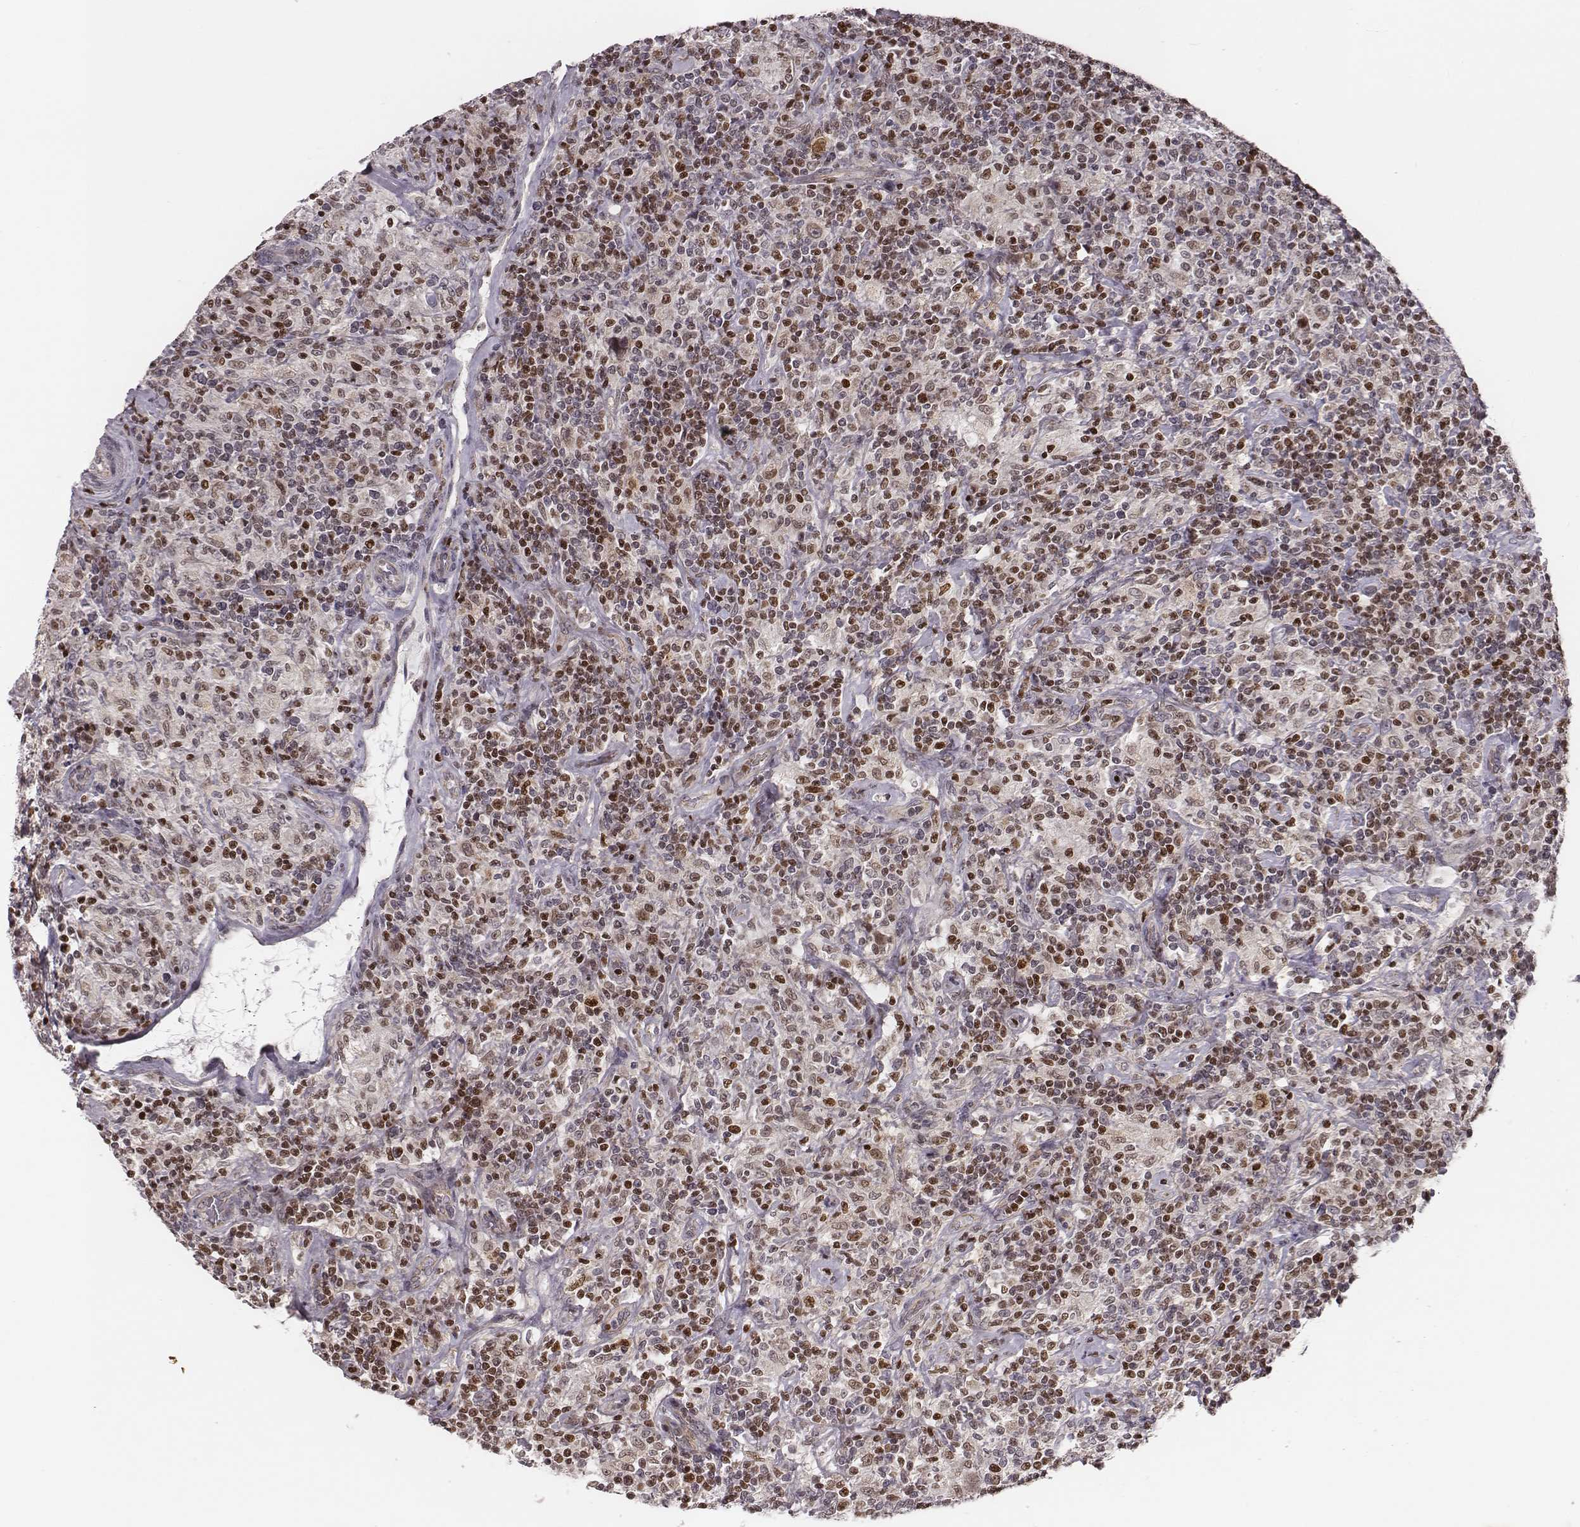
{"staining": {"intensity": "moderate", "quantity": ">75%", "location": "nuclear"}, "tissue": "lymphoma", "cell_type": "Tumor cells", "image_type": "cancer", "snomed": [{"axis": "morphology", "description": "Hodgkin's disease, NOS"}, {"axis": "topography", "description": "Lymph node"}], "caption": "Protein expression analysis of human lymphoma reveals moderate nuclear positivity in approximately >75% of tumor cells. (IHC, brightfield microscopy, high magnification).", "gene": "WDR59", "patient": {"sex": "male", "age": 70}}